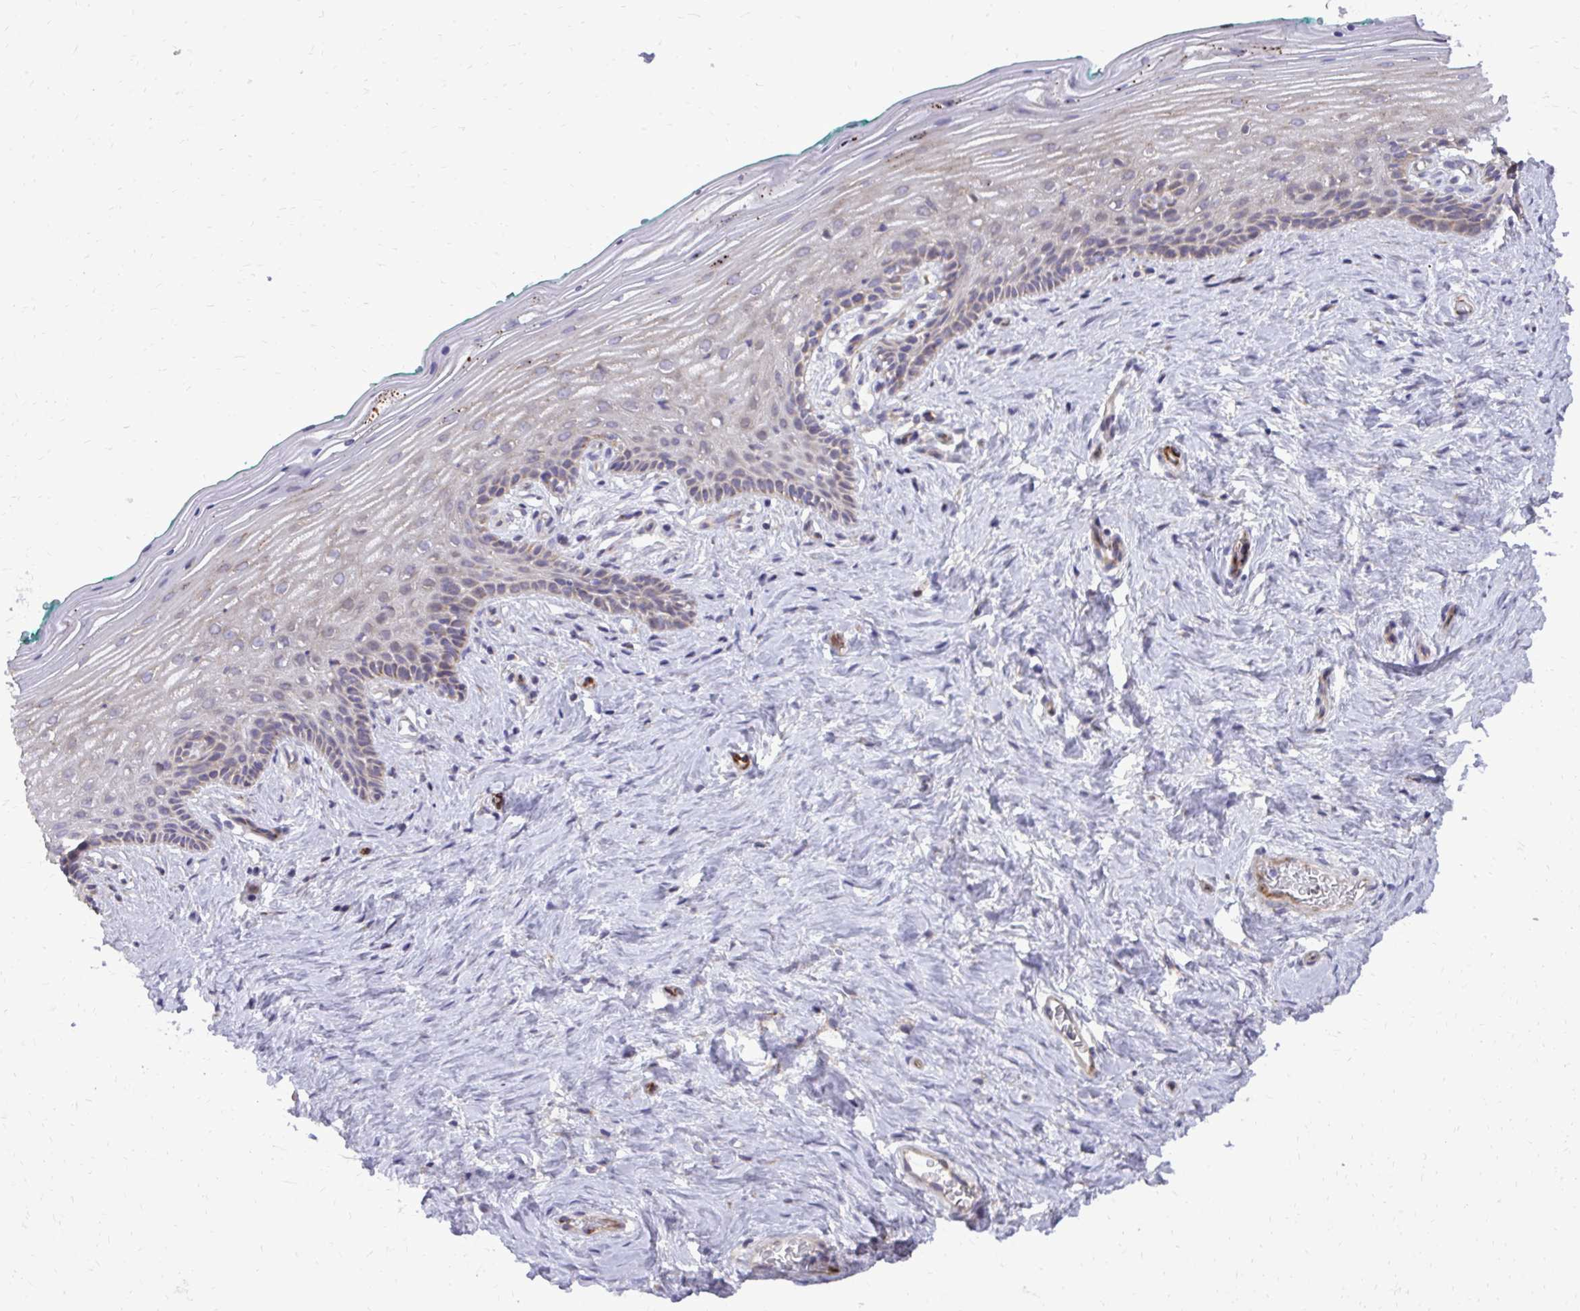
{"staining": {"intensity": "weak", "quantity": "<25%", "location": "cytoplasmic/membranous"}, "tissue": "vagina", "cell_type": "Squamous epithelial cells", "image_type": "normal", "snomed": [{"axis": "morphology", "description": "Normal tissue, NOS"}, {"axis": "topography", "description": "Vagina"}], "caption": "The immunohistochemistry (IHC) micrograph has no significant expression in squamous epithelial cells of vagina.", "gene": "ABCC3", "patient": {"sex": "female", "age": 45}}